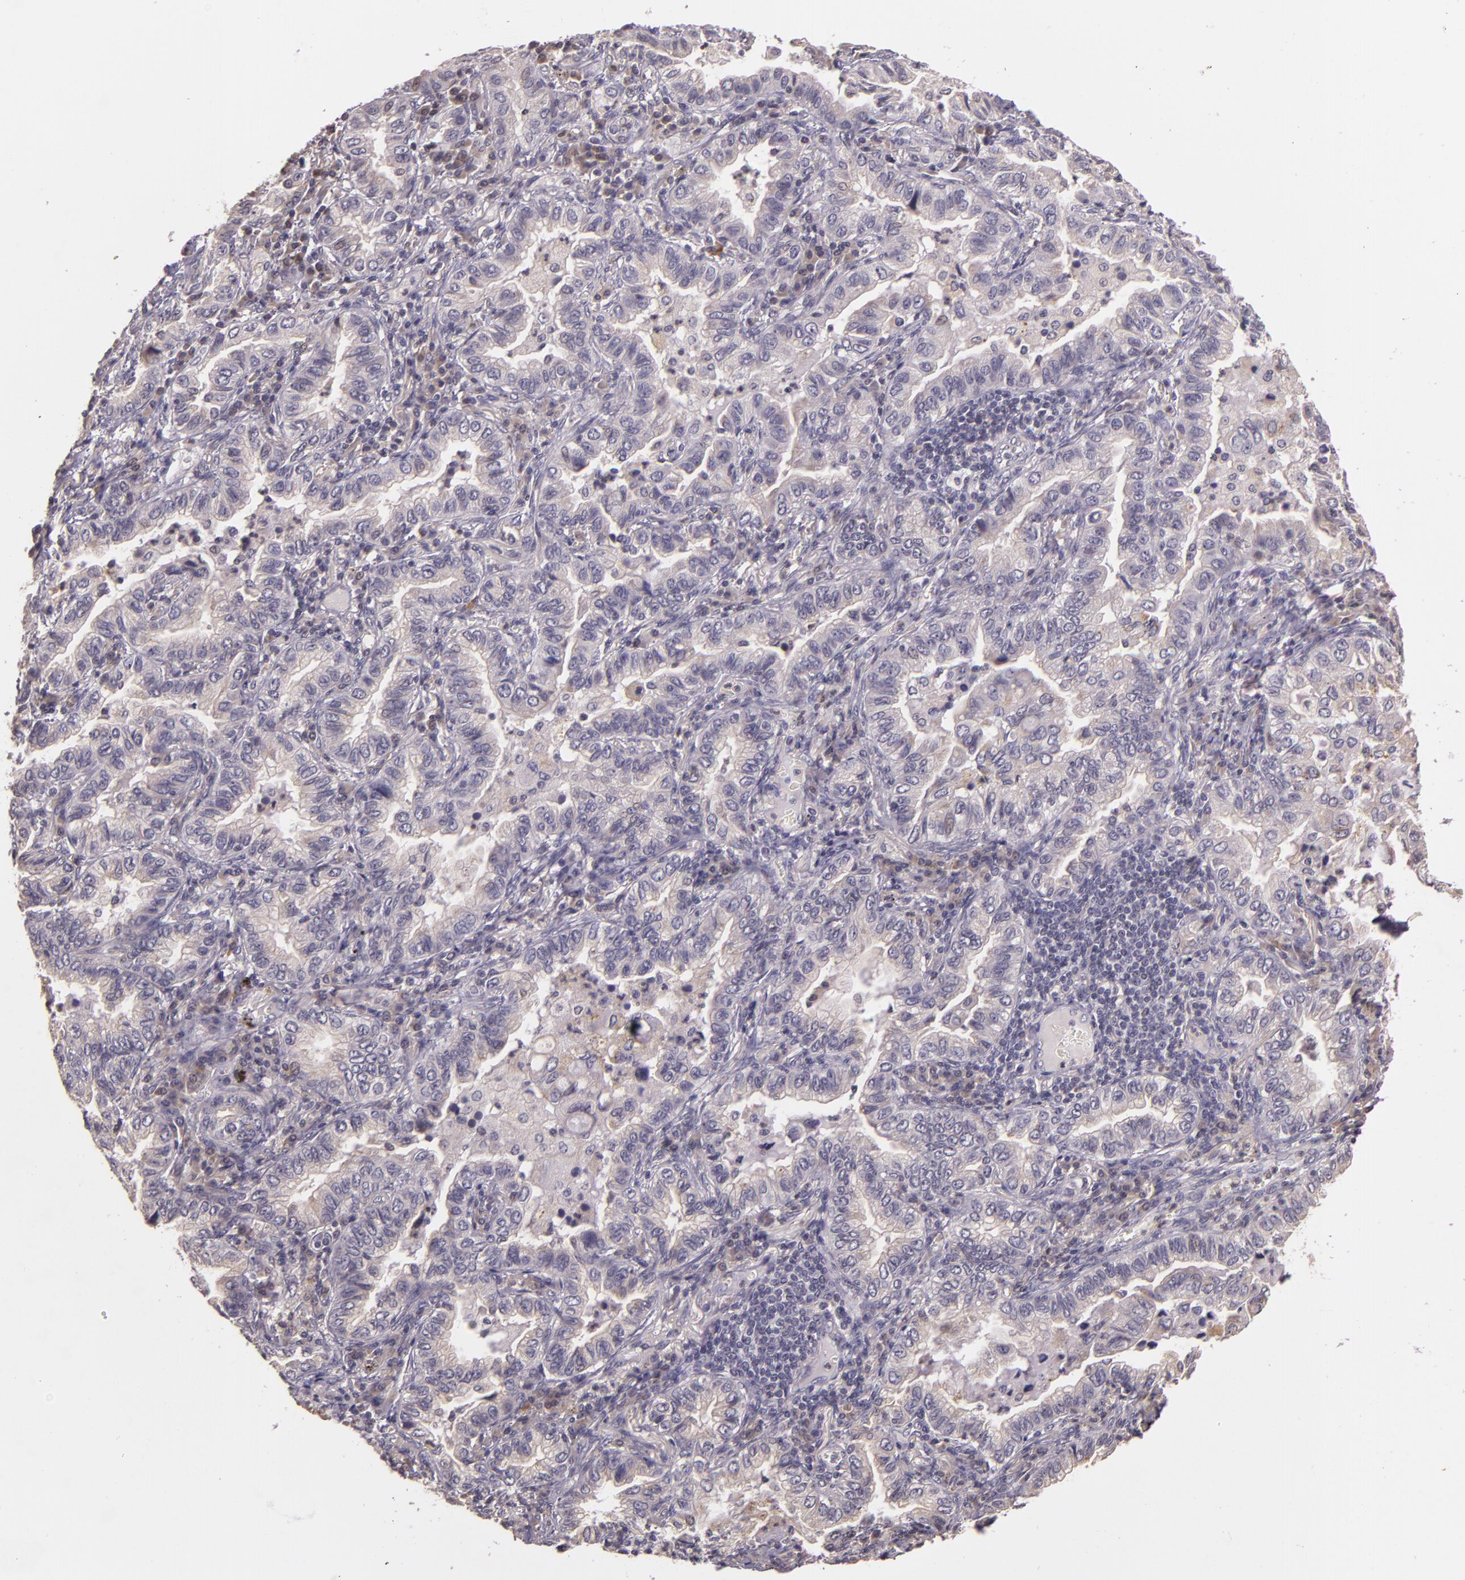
{"staining": {"intensity": "negative", "quantity": "none", "location": "none"}, "tissue": "lung cancer", "cell_type": "Tumor cells", "image_type": "cancer", "snomed": [{"axis": "morphology", "description": "Adenocarcinoma, NOS"}, {"axis": "topography", "description": "Lung"}], "caption": "IHC of human lung cancer exhibits no positivity in tumor cells. (Brightfield microscopy of DAB (3,3'-diaminobenzidine) immunohistochemistry at high magnification).", "gene": "ARMH4", "patient": {"sex": "female", "age": 50}}